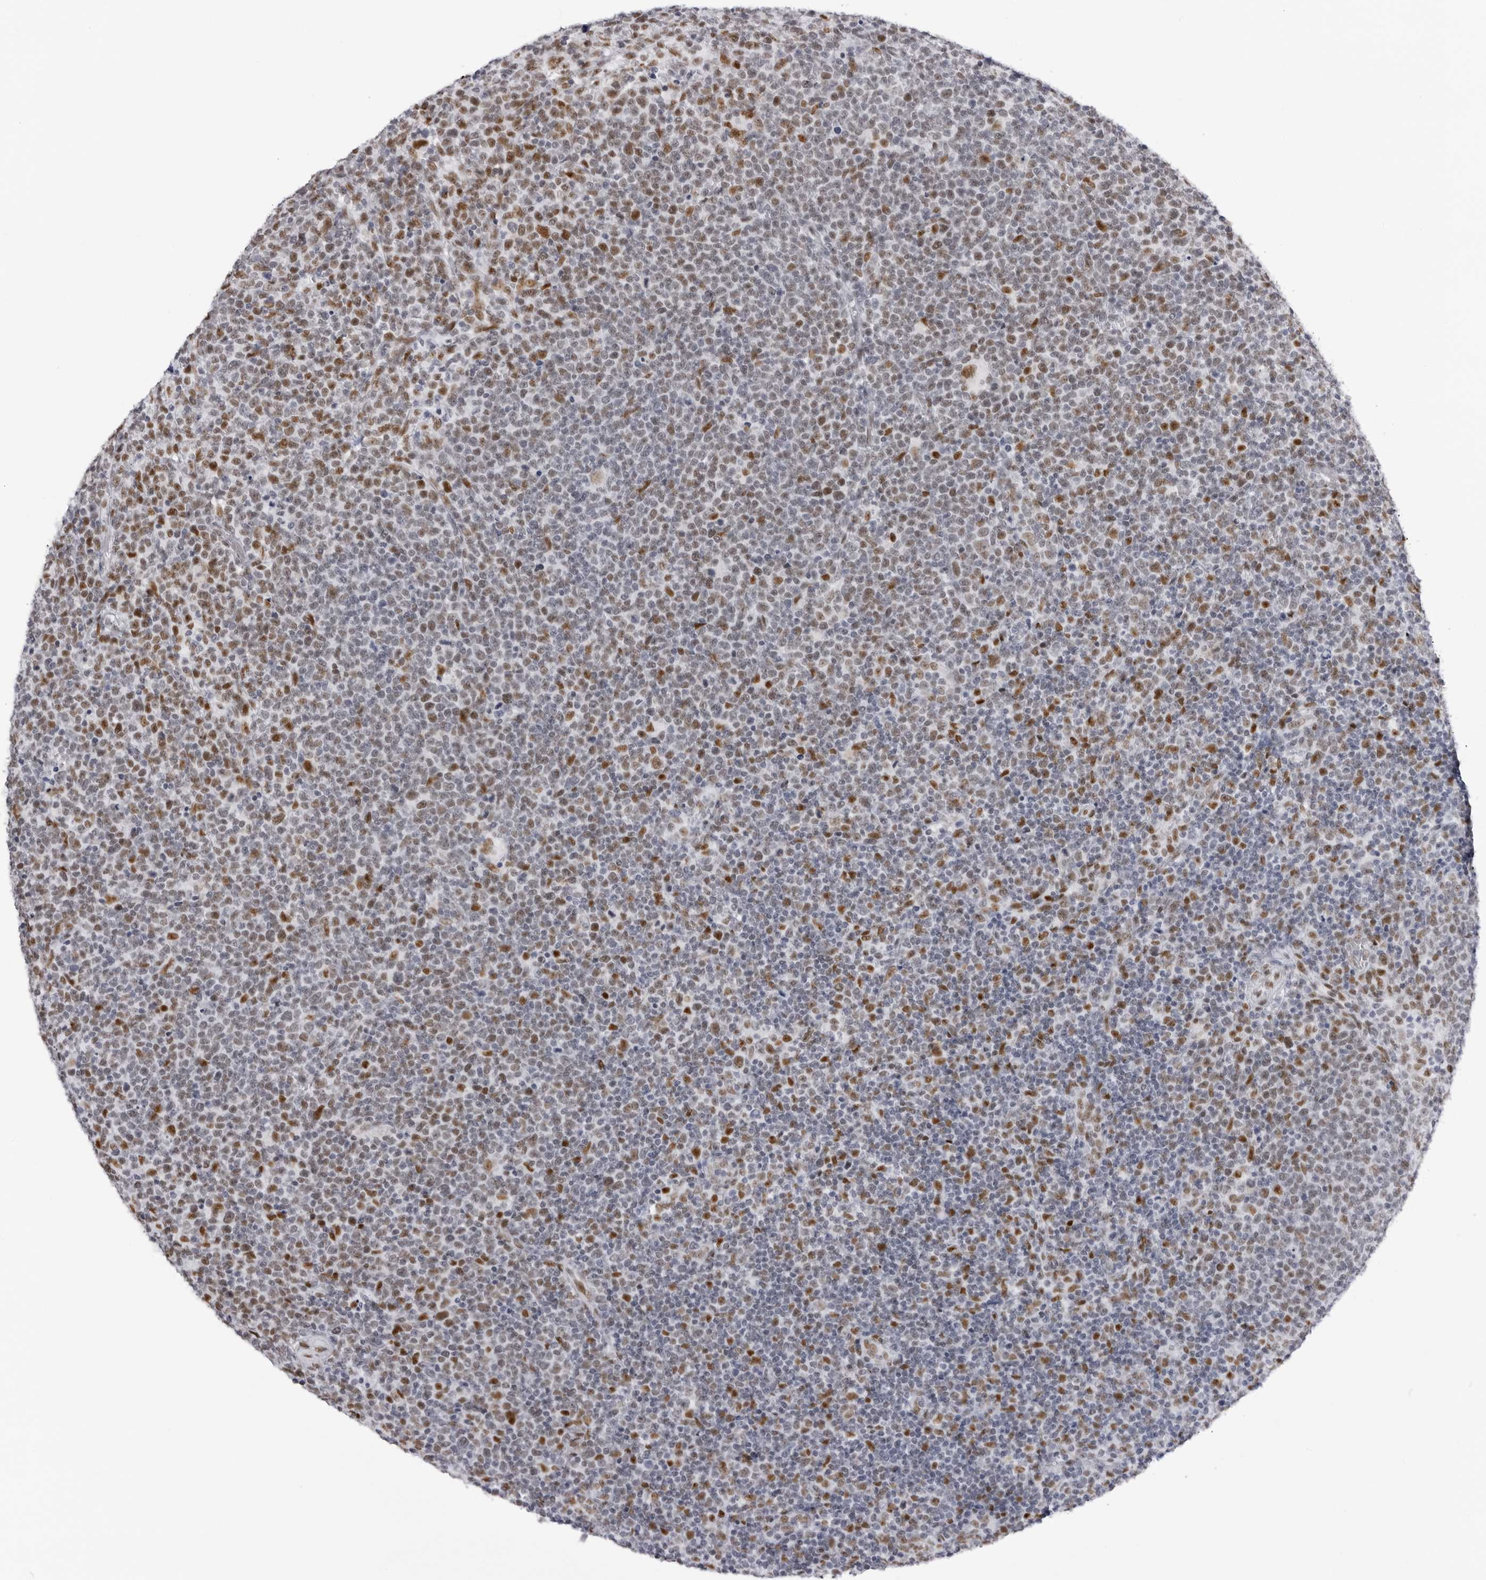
{"staining": {"intensity": "moderate", "quantity": "25%-75%", "location": "nuclear"}, "tissue": "lymphoma", "cell_type": "Tumor cells", "image_type": "cancer", "snomed": [{"axis": "morphology", "description": "Malignant lymphoma, non-Hodgkin's type, High grade"}, {"axis": "topography", "description": "Lymph node"}], "caption": "Immunohistochemical staining of malignant lymphoma, non-Hodgkin's type (high-grade) reveals moderate nuclear protein positivity in about 25%-75% of tumor cells. The staining is performed using DAB (3,3'-diaminobenzidine) brown chromogen to label protein expression. The nuclei are counter-stained blue using hematoxylin.", "gene": "IRF2BP2", "patient": {"sex": "male", "age": 61}}